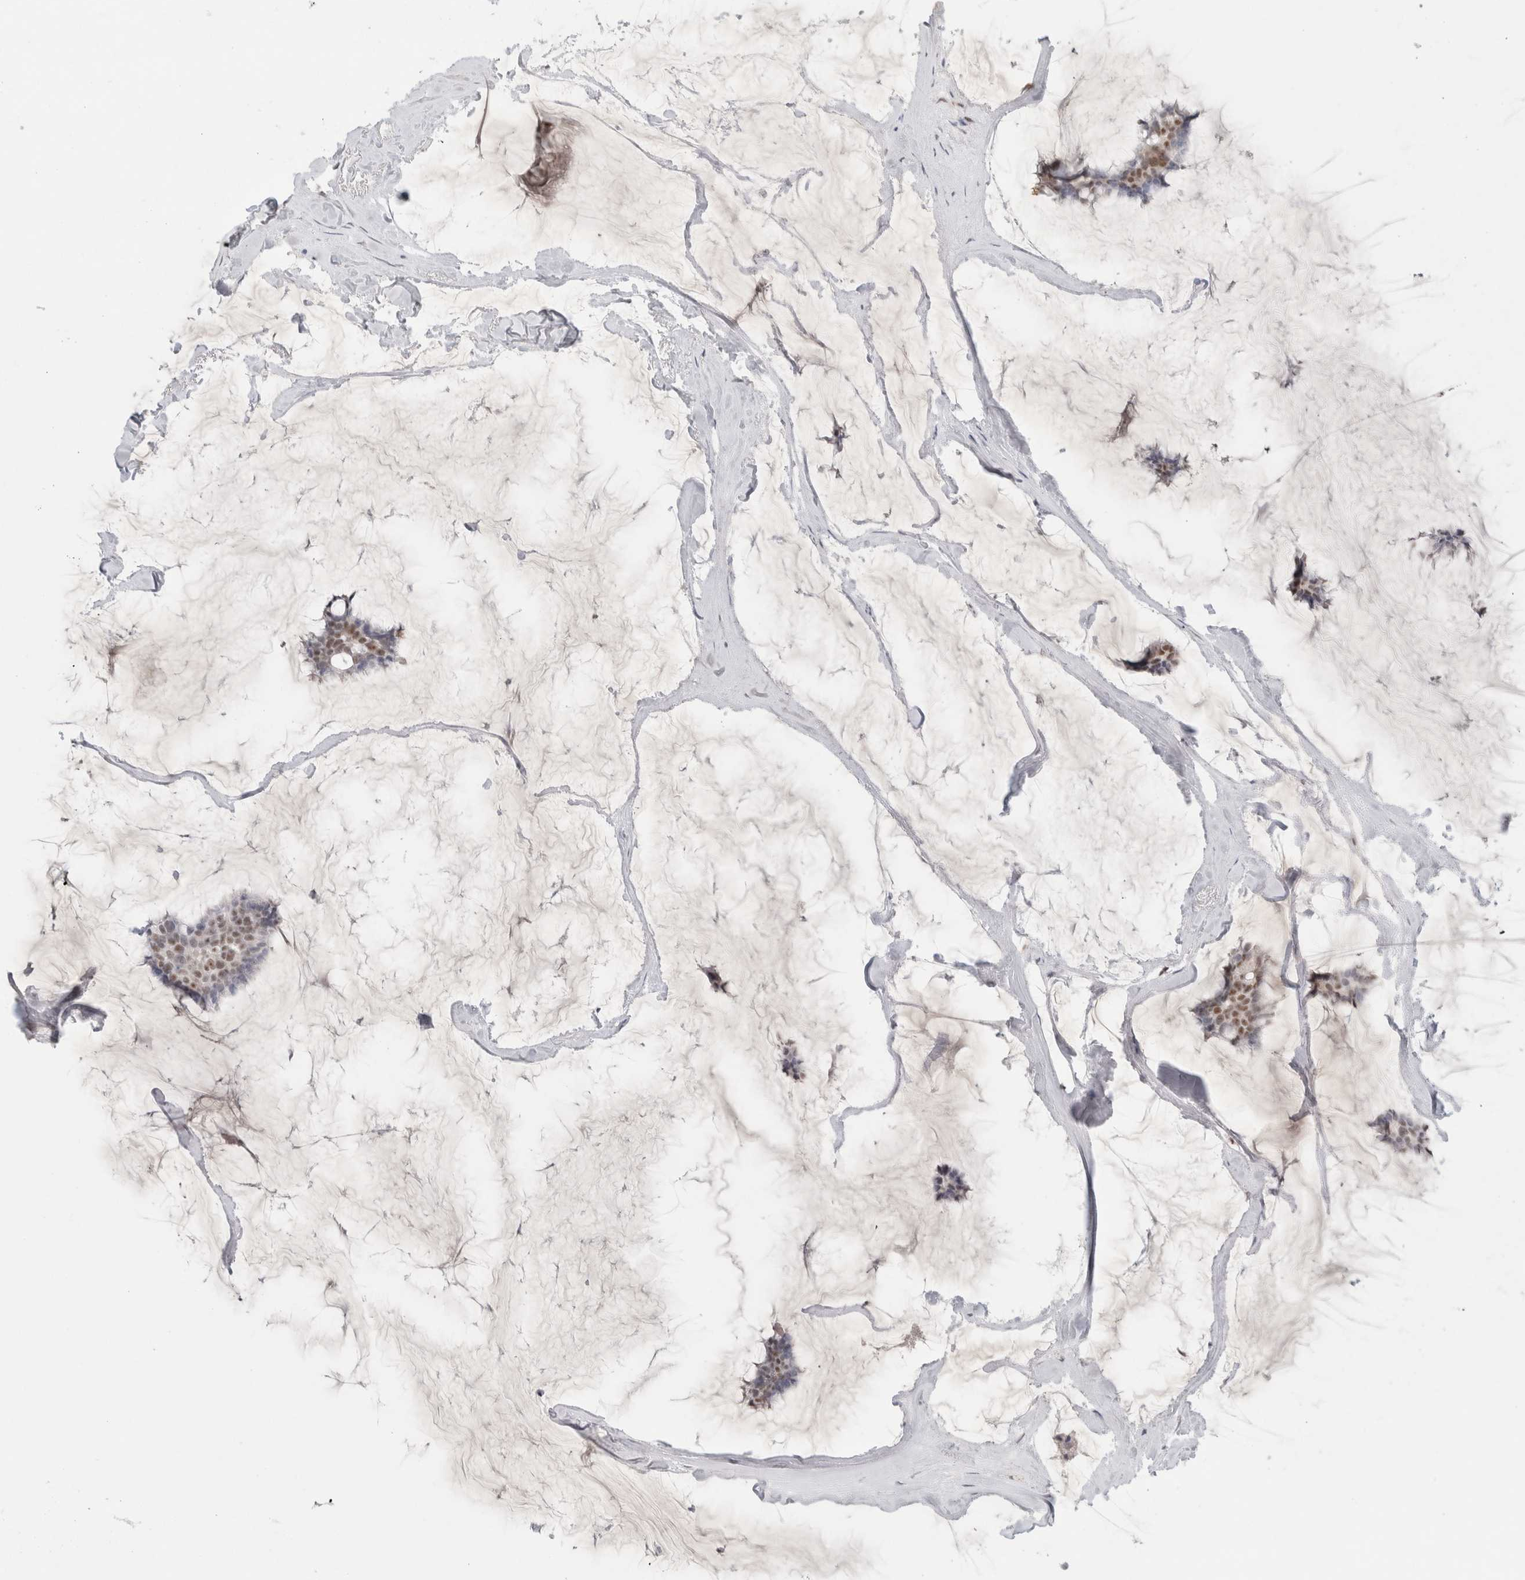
{"staining": {"intensity": "moderate", "quantity": "25%-75%", "location": "nuclear"}, "tissue": "breast cancer", "cell_type": "Tumor cells", "image_type": "cancer", "snomed": [{"axis": "morphology", "description": "Duct carcinoma"}, {"axis": "topography", "description": "Breast"}], "caption": "Immunohistochemistry micrograph of infiltrating ductal carcinoma (breast) stained for a protein (brown), which reveals medium levels of moderate nuclear staining in about 25%-75% of tumor cells.", "gene": "TRMT12", "patient": {"sex": "female", "age": 93}}